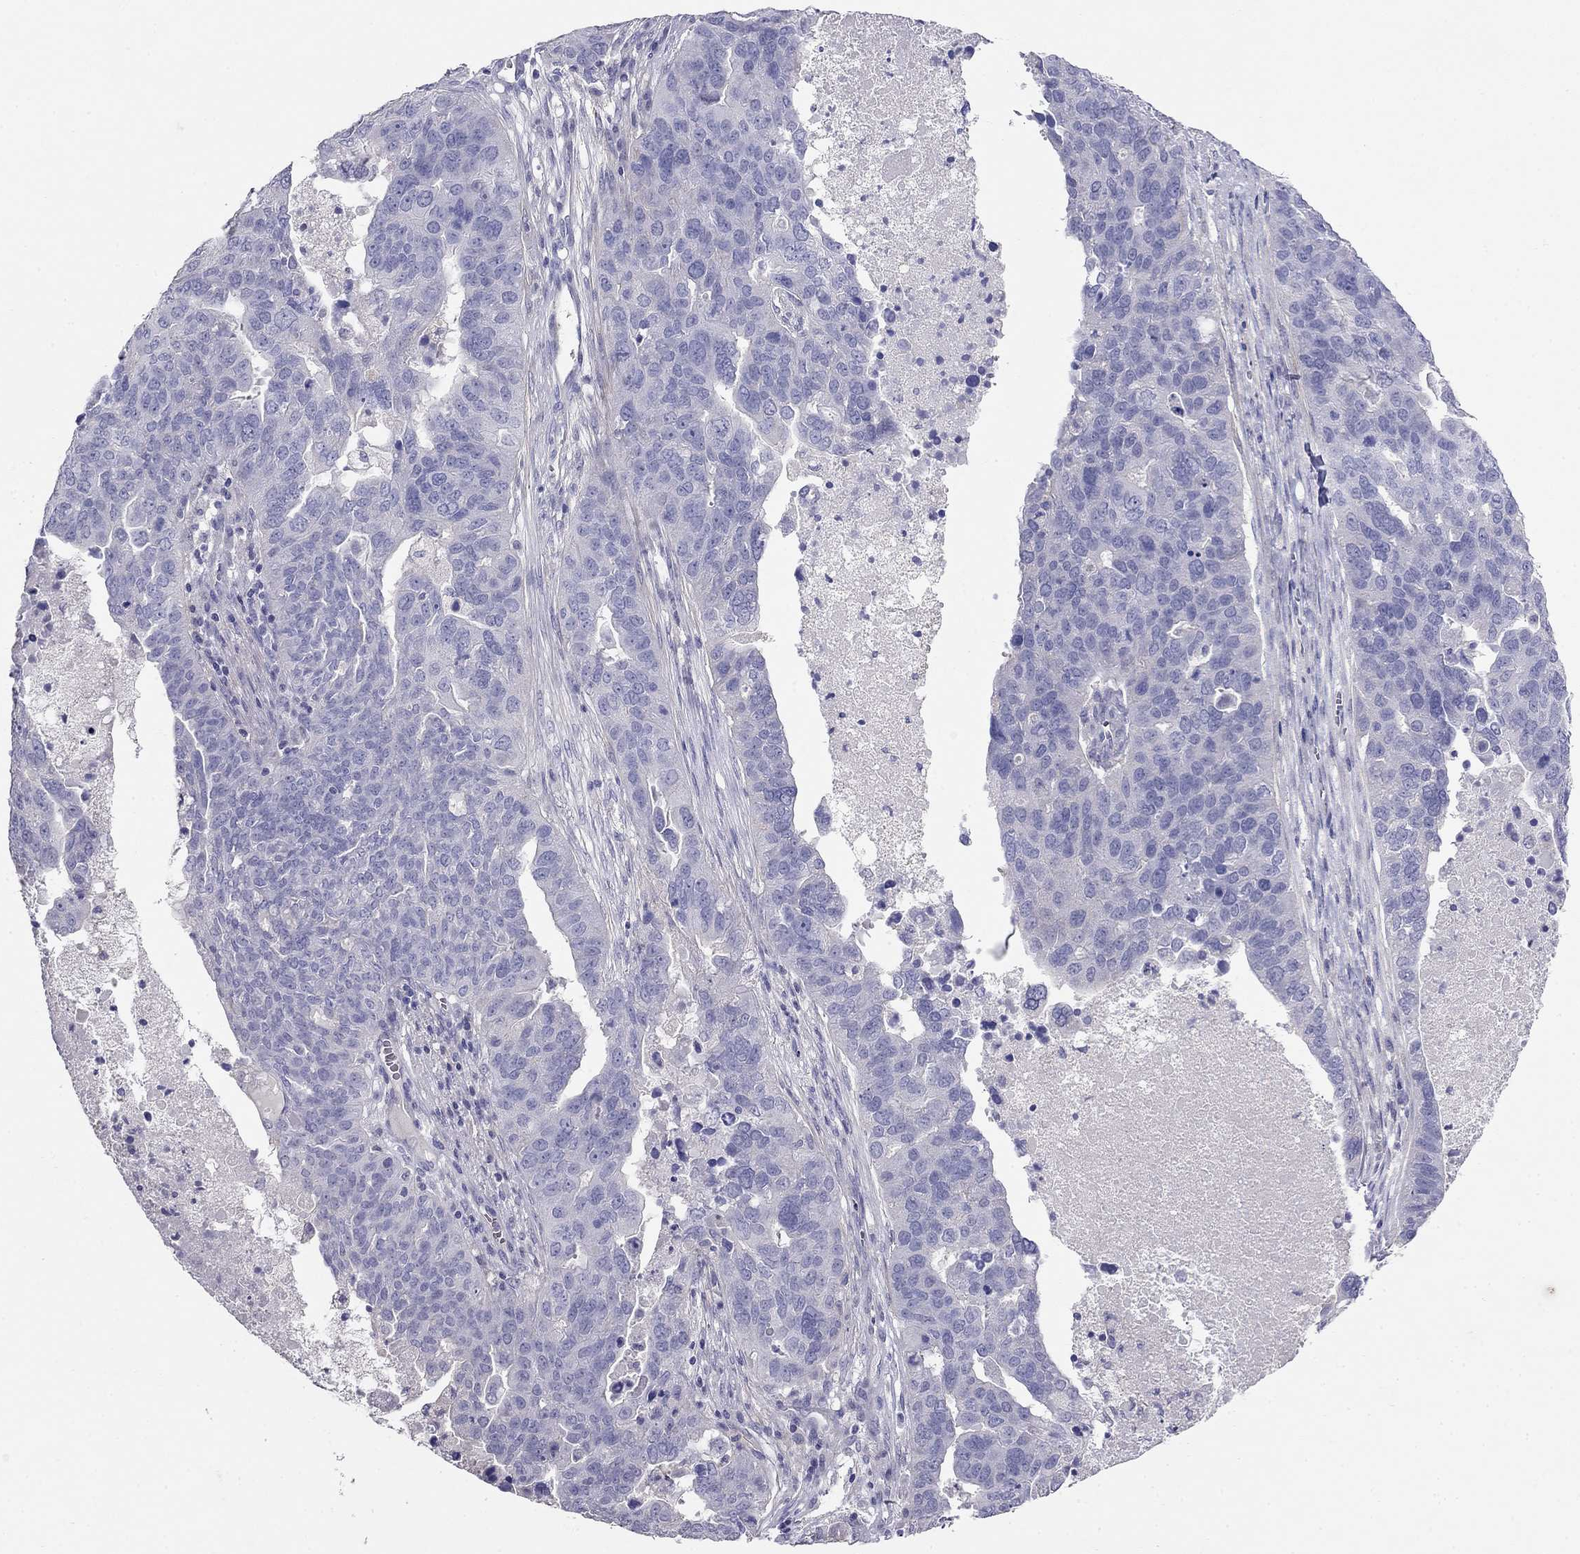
{"staining": {"intensity": "negative", "quantity": "none", "location": "none"}, "tissue": "ovarian cancer", "cell_type": "Tumor cells", "image_type": "cancer", "snomed": [{"axis": "morphology", "description": "Carcinoma, endometroid"}, {"axis": "topography", "description": "Soft tissue"}, {"axis": "topography", "description": "Ovary"}], "caption": "Immunohistochemical staining of human ovarian cancer displays no significant expression in tumor cells.", "gene": "LY6H", "patient": {"sex": "female", "age": 52}}